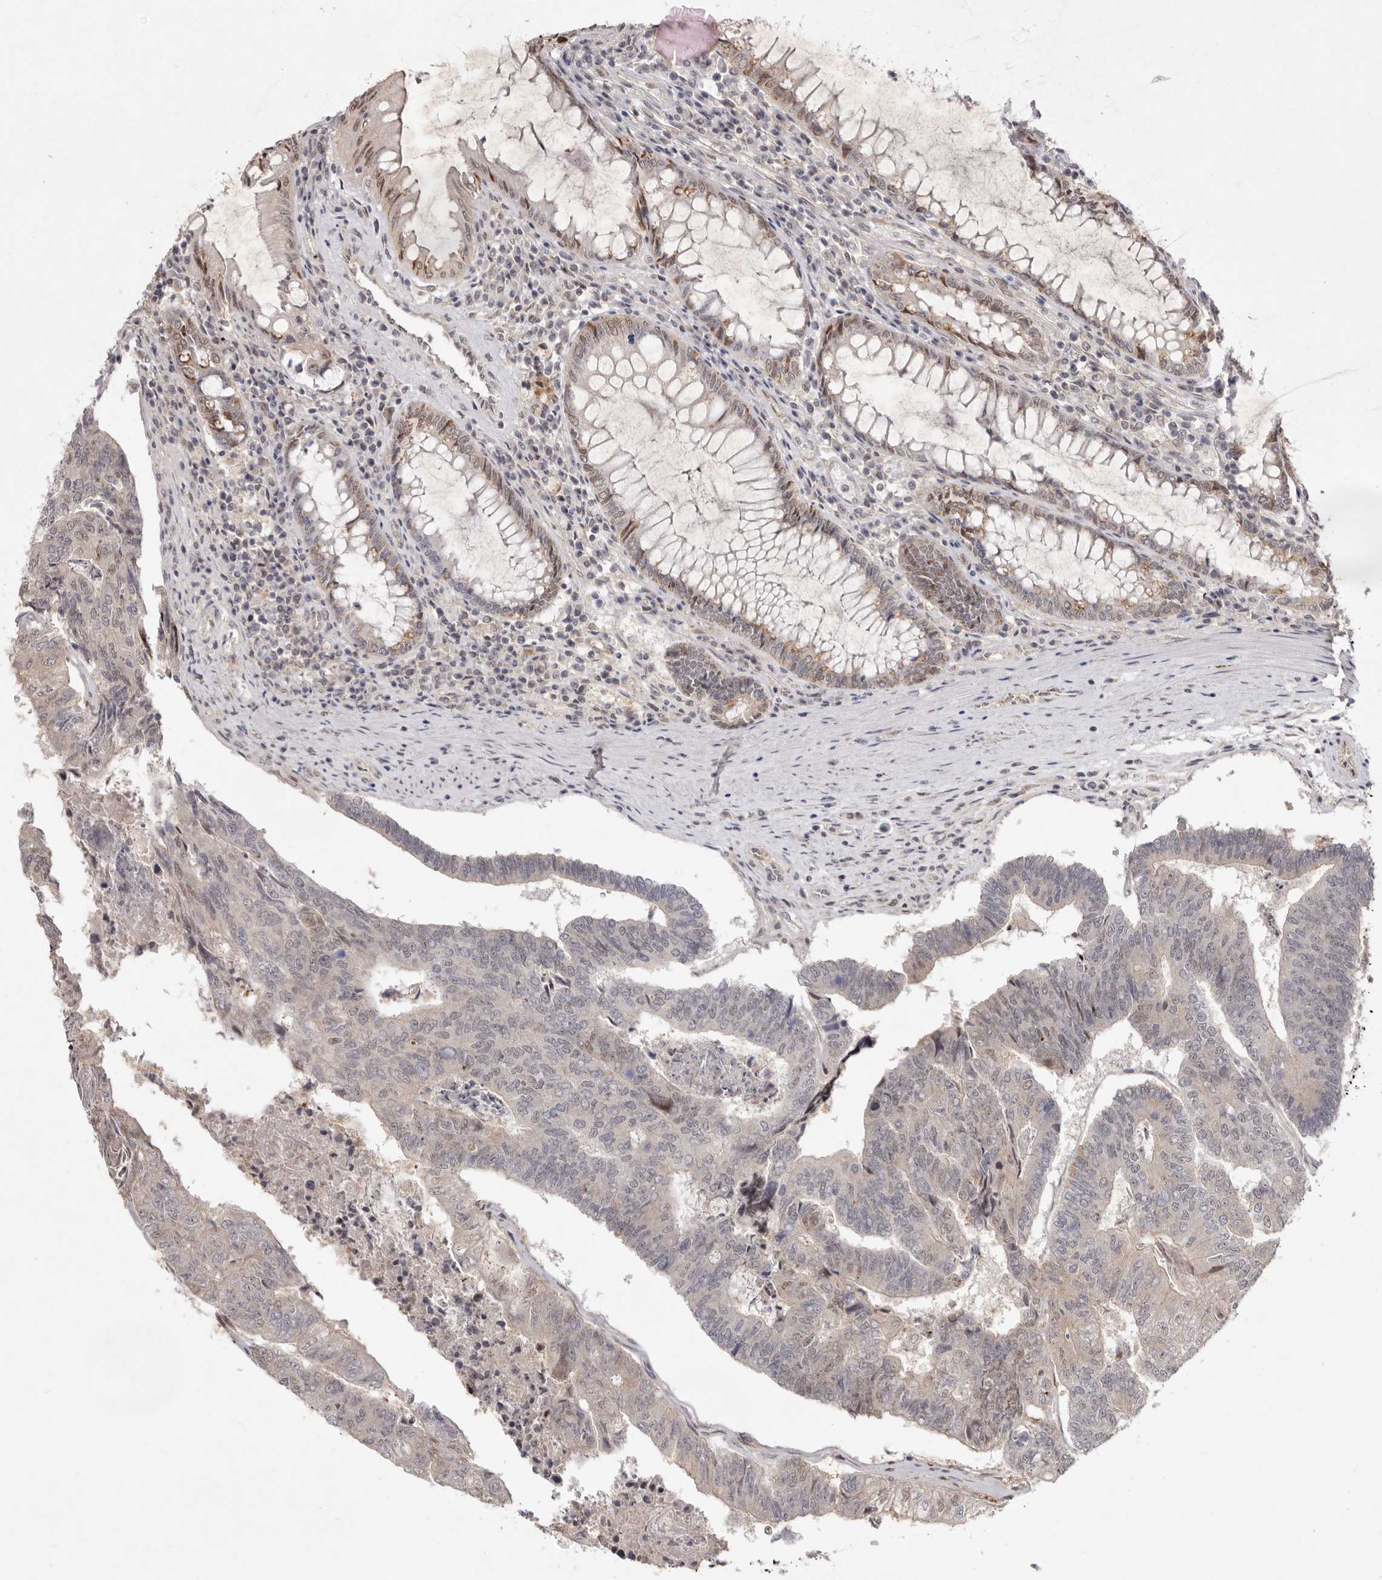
{"staining": {"intensity": "weak", "quantity": "<25%", "location": "nuclear"}, "tissue": "colorectal cancer", "cell_type": "Tumor cells", "image_type": "cancer", "snomed": [{"axis": "morphology", "description": "Adenocarcinoma, NOS"}, {"axis": "topography", "description": "Colon"}], "caption": "The immunohistochemistry micrograph has no significant expression in tumor cells of colorectal adenocarcinoma tissue. (DAB (3,3'-diaminobenzidine) IHC with hematoxylin counter stain).", "gene": "TADA1", "patient": {"sex": "female", "age": 67}}